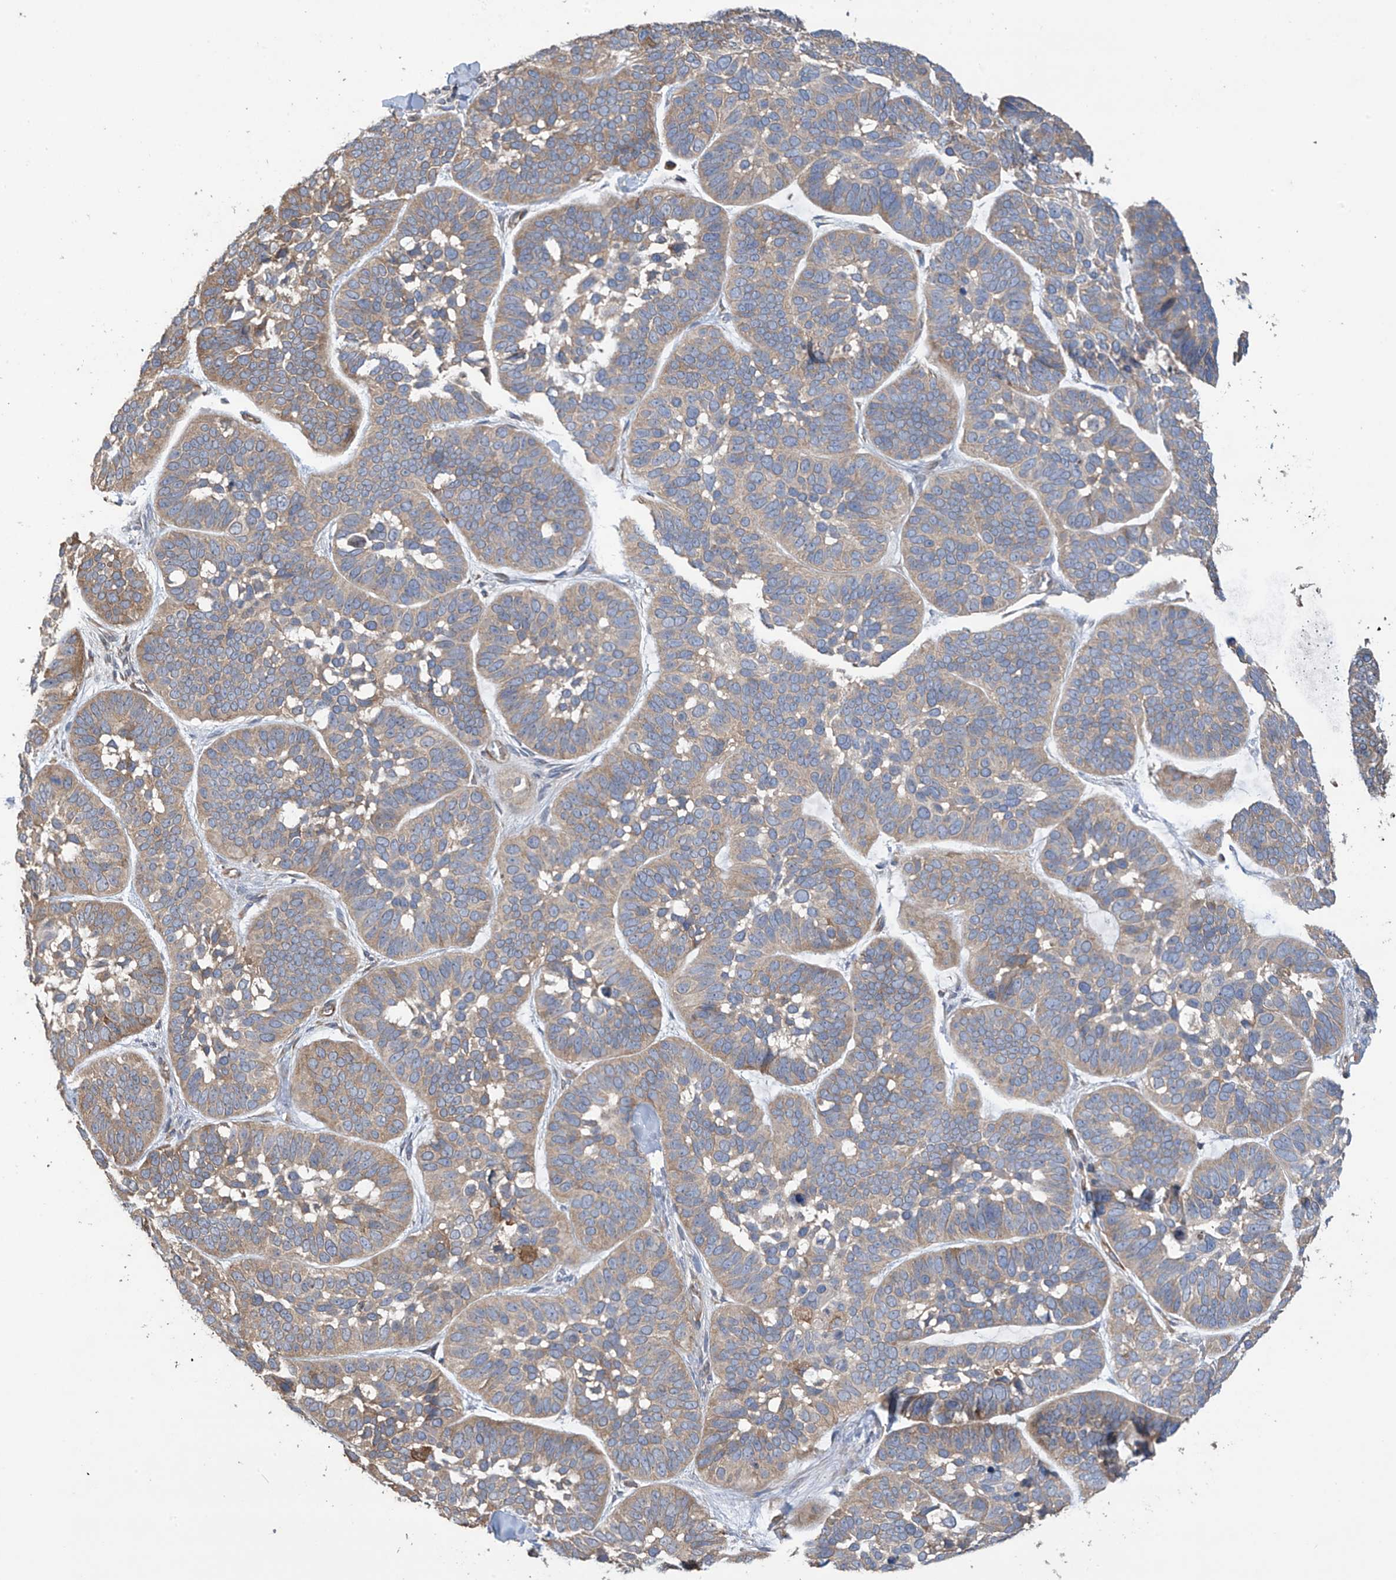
{"staining": {"intensity": "weak", "quantity": ">75%", "location": "cytoplasmic/membranous"}, "tissue": "skin cancer", "cell_type": "Tumor cells", "image_type": "cancer", "snomed": [{"axis": "morphology", "description": "Basal cell carcinoma"}, {"axis": "topography", "description": "Skin"}], "caption": "A high-resolution micrograph shows immunohistochemistry (IHC) staining of skin cancer, which shows weak cytoplasmic/membranous expression in approximately >75% of tumor cells.", "gene": "PHACTR4", "patient": {"sex": "male", "age": 62}}